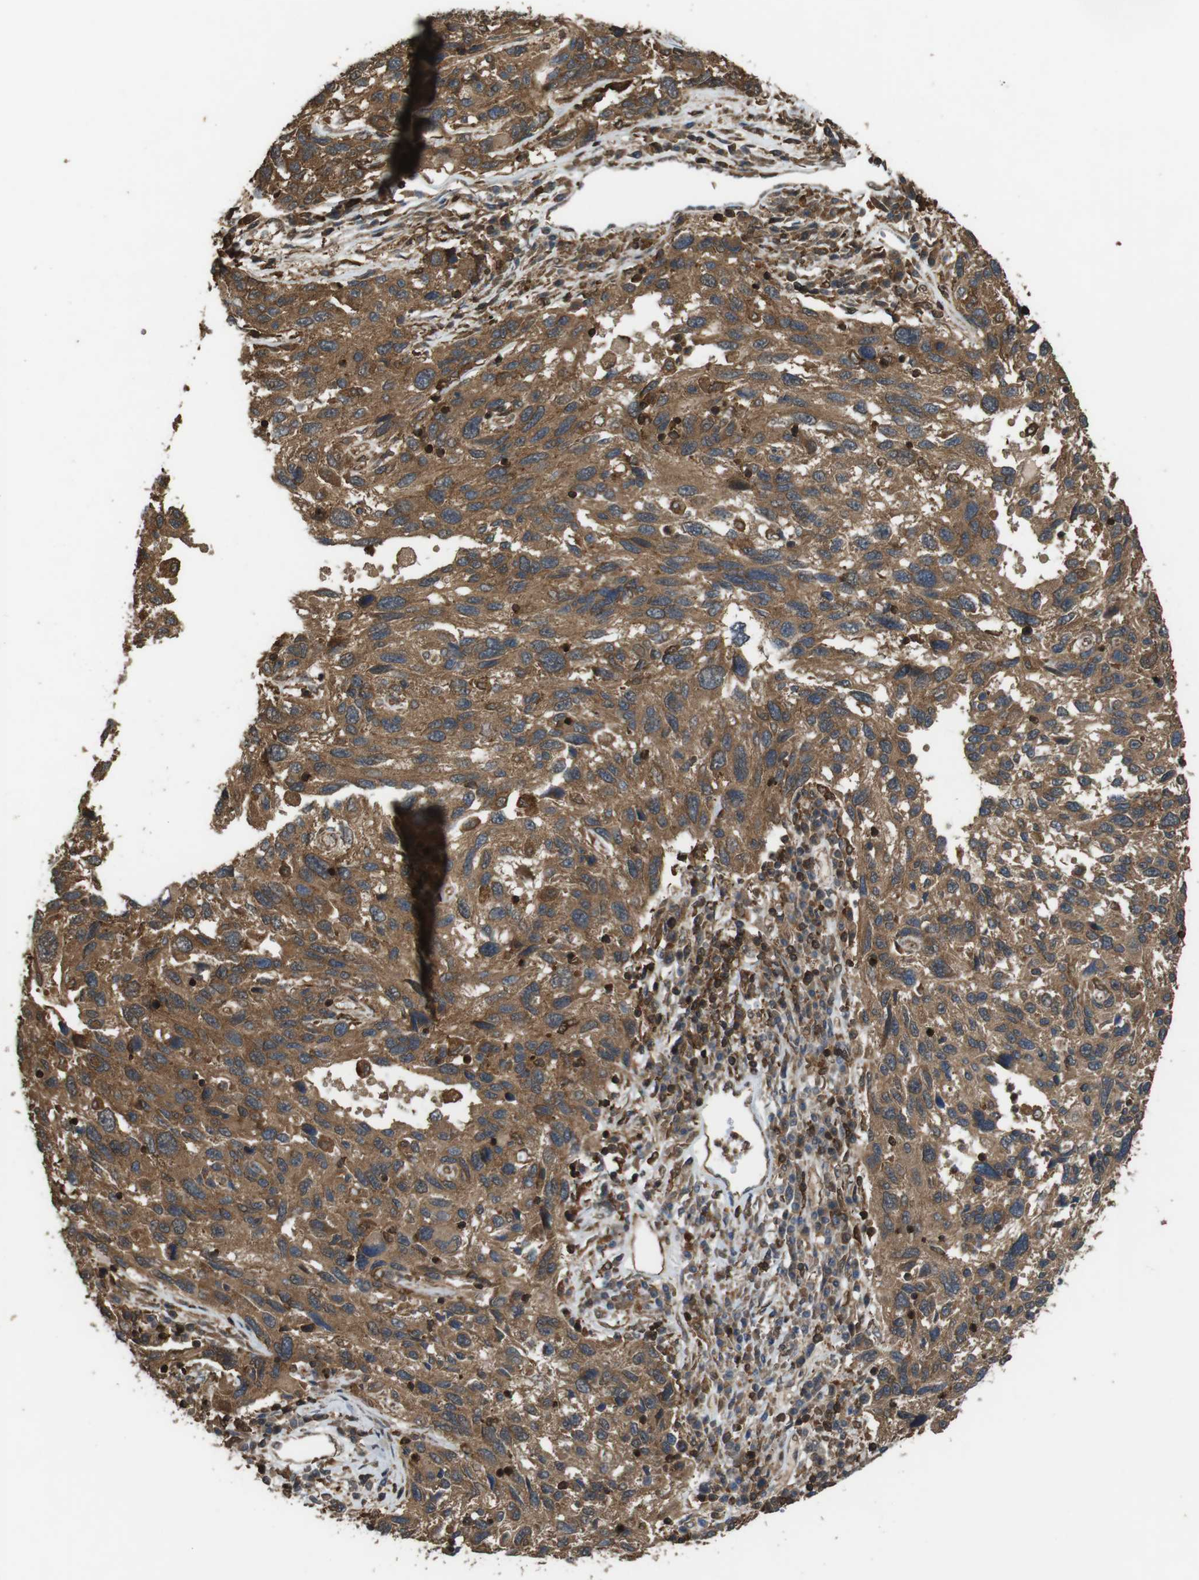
{"staining": {"intensity": "moderate", "quantity": ">75%", "location": "cytoplasmic/membranous"}, "tissue": "melanoma", "cell_type": "Tumor cells", "image_type": "cancer", "snomed": [{"axis": "morphology", "description": "Malignant melanoma, NOS"}, {"axis": "topography", "description": "Skin"}], "caption": "IHC (DAB) staining of human melanoma demonstrates moderate cytoplasmic/membranous protein expression in approximately >75% of tumor cells.", "gene": "BAG4", "patient": {"sex": "male", "age": 53}}